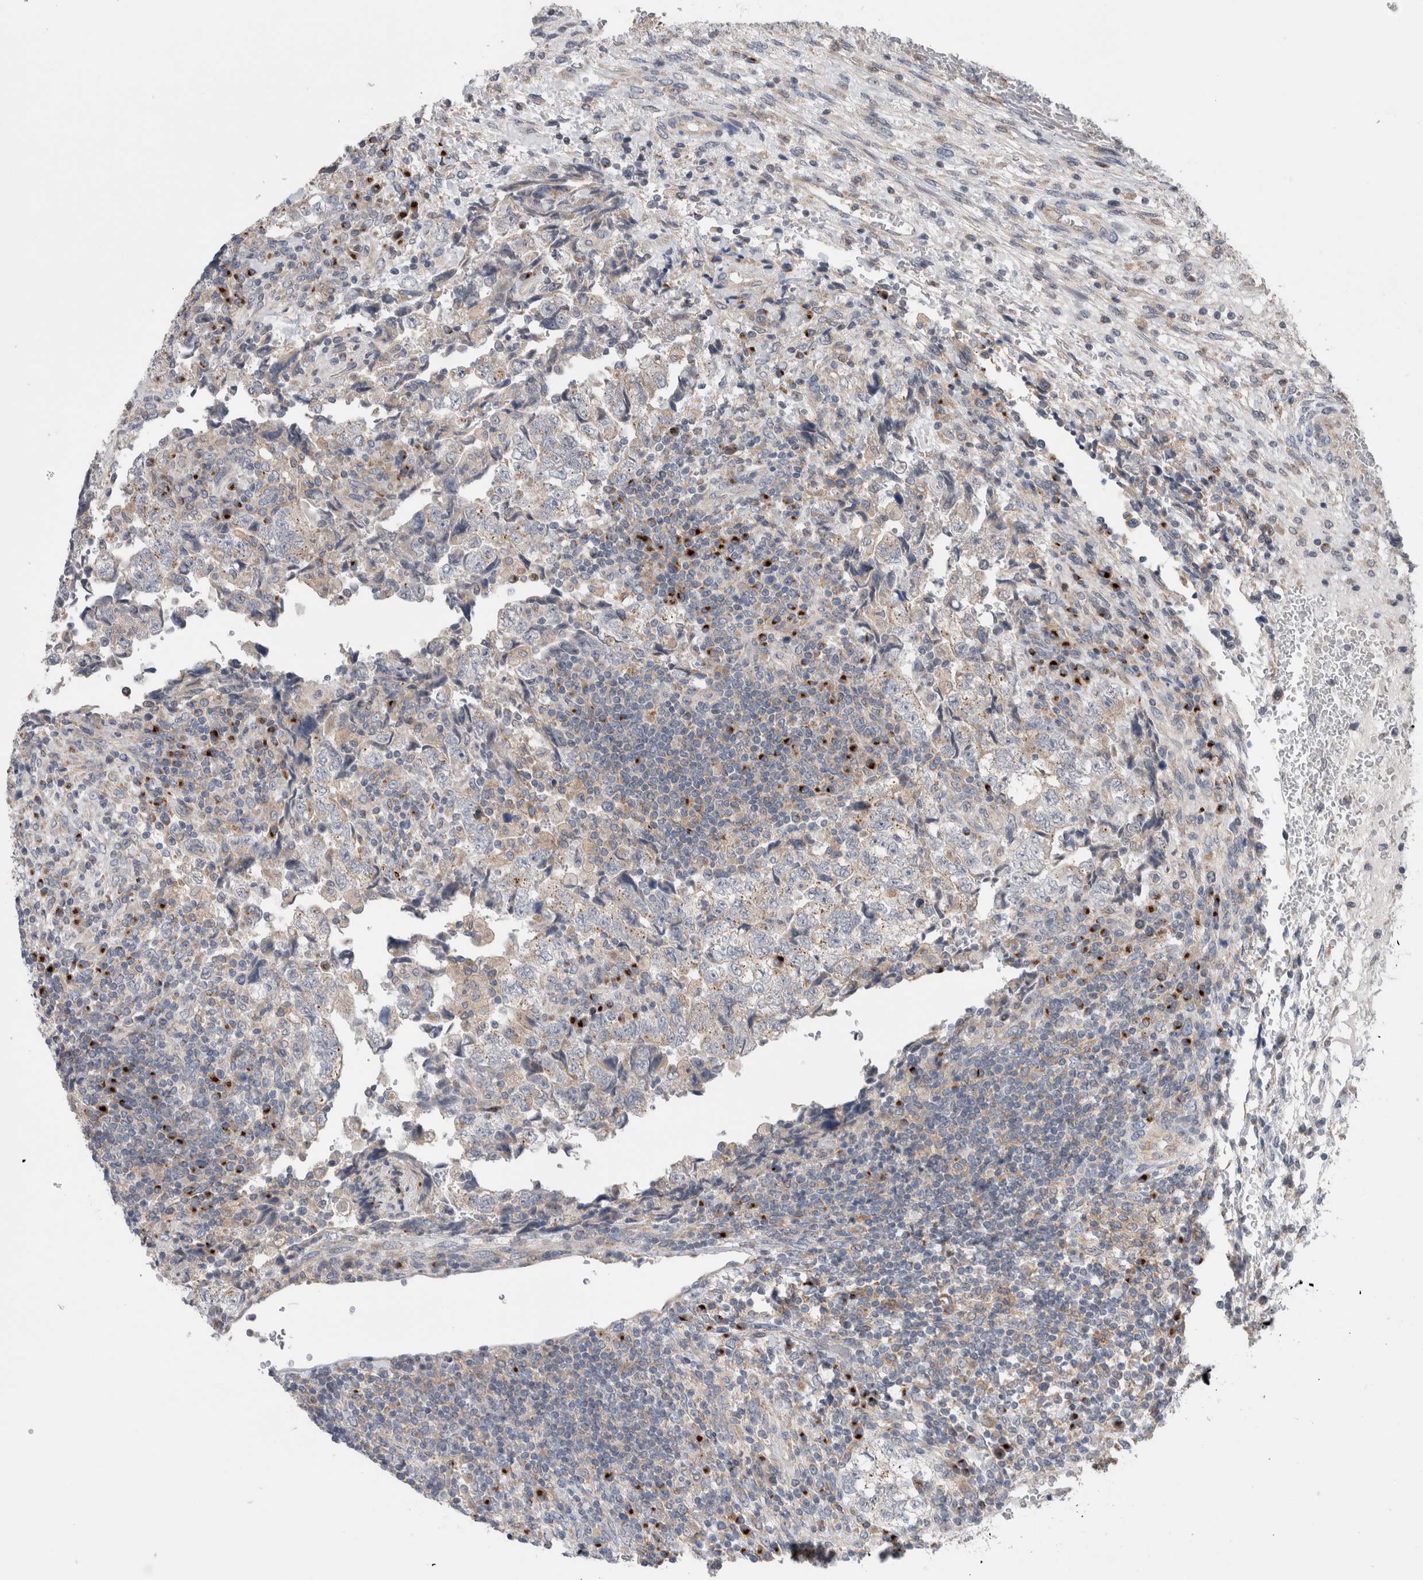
{"staining": {"intensity": "weak", "quantity": "25%-75%", "location": "cytoplasmic/membranous"}, "tissue": "testis cancer", "cell_type": "Tumor cells", "image_type": "cancer", "snomed": [{"axis": "morphology", "description": "Normal tissue, NOS"}, {"axis": "morphology", "description": "Carcinoma, Embryonal, NOS"}, {"axis": "topography", "description": "Testis"}], "caption": "High-magnification brightfield microscopy of testis cancer stained with DAB (3,3'-diaminobenzidine) (brown) and counterstained with hematoxylin (blue). tumor cells exhibit weak cytoplasmic/membranous positivity is identified in approximately25%-75% of cells. Nuclei are stained in blue.", "gene": "TRIM5", "patient": {"sex": "male", "age": 36}}